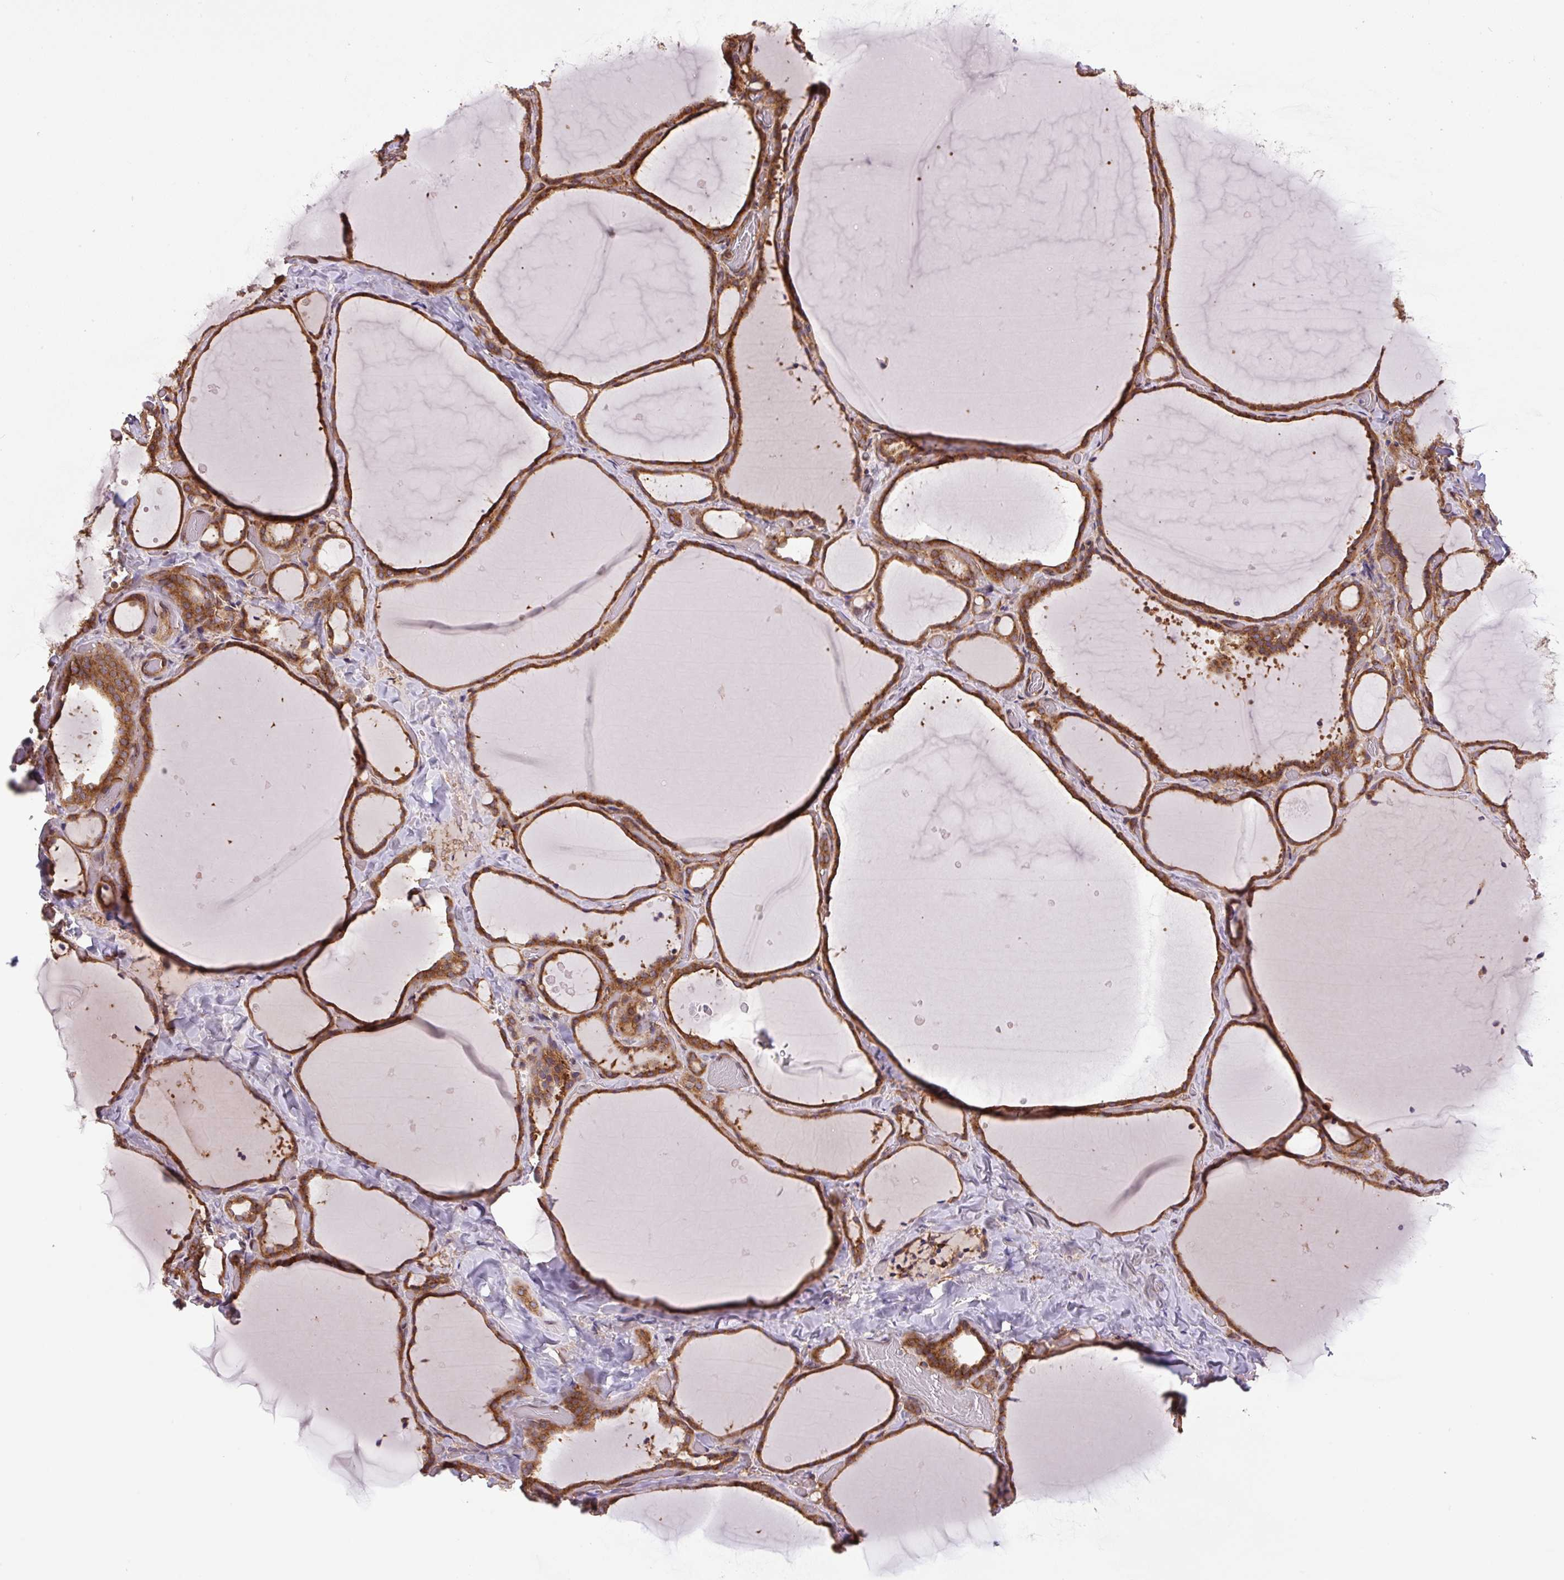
{"staining": {"intensity": "strong", "quantity": ">75%", "location": "cytoplasmic/membranous"}, "tissue": "thyroid gland", "cell_type": "Glandular cells", "image_type": "normal", "snomed": [{"axis": "morphology", "description": "Normal tissue, NOS"}, {"axis": "topography", "description": "Thyroid gland"}], "caption": "IHC image of unremarkable human thyroid gland stained for a protein (brown), which demonstrates high levels of strong cytoplasmic/membranous expression in approximately >75% of glandular cells.", "gene": "SEPTIN10", "patient": {"sex": "female", "age": 36}}